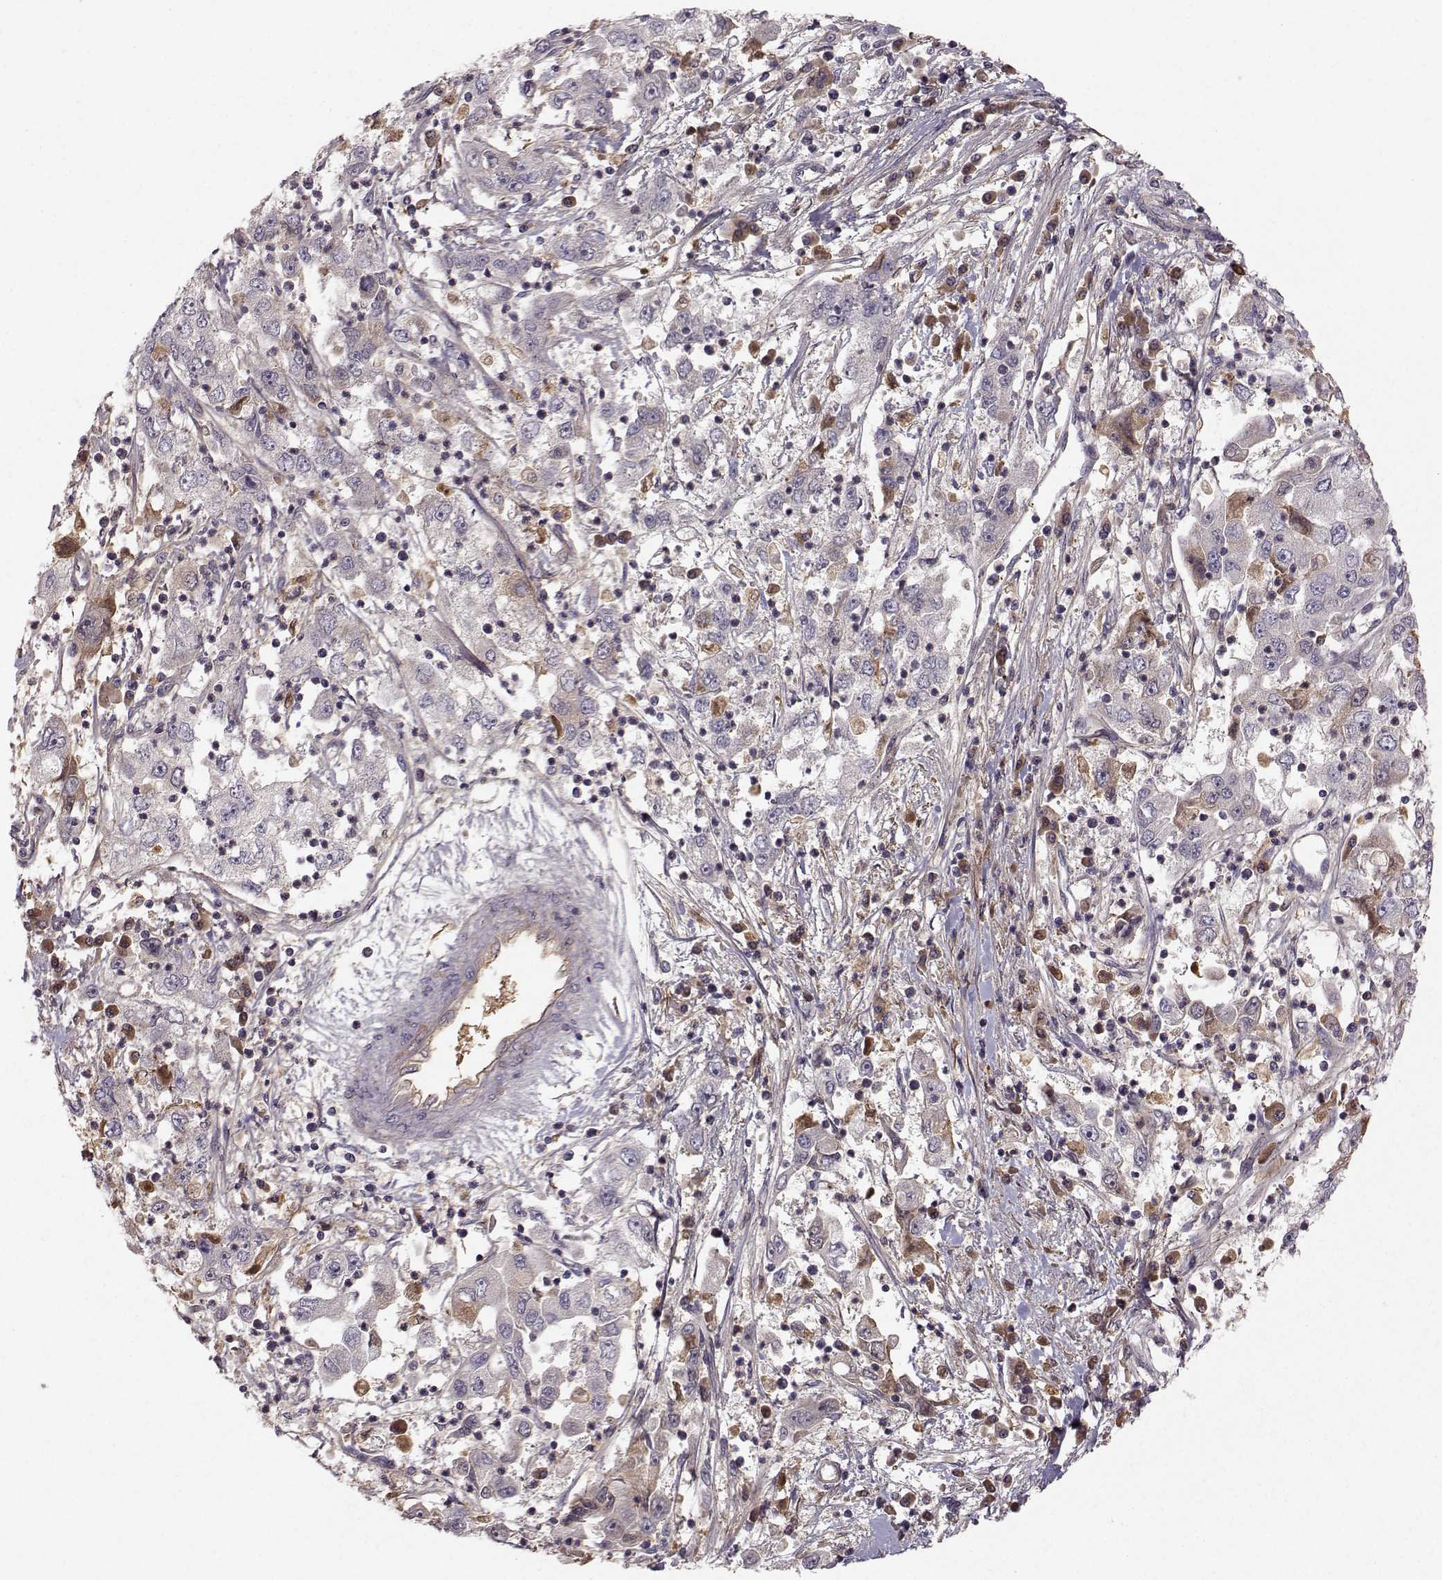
{"staining": {"intensity": "moderate", "quantity": "<25%", "location": "cytoplasmic/membranous"}, "tissue": "cervical cancer", "cell_type": "Tumor cells", "image_type": "cancer", "snomed": [{"axis": "morphology", "description": "Squamous cell carcinoma, NOS"}, {"axis": "topography", "description": "Cervix"}], "caption": "Tumor cells exhibit moderate cytoplasmic/membranous positivity in about <25% of cells in squamous cell carcinoma (cervical). (Stains: DAB (3,3'-diaminobenzidine) in brown, nuclei in blue, Microscopy: brightfield microscopy at high magnification).", "gene": "WNT6", "patient": {"sex": "female", "age": 36}}